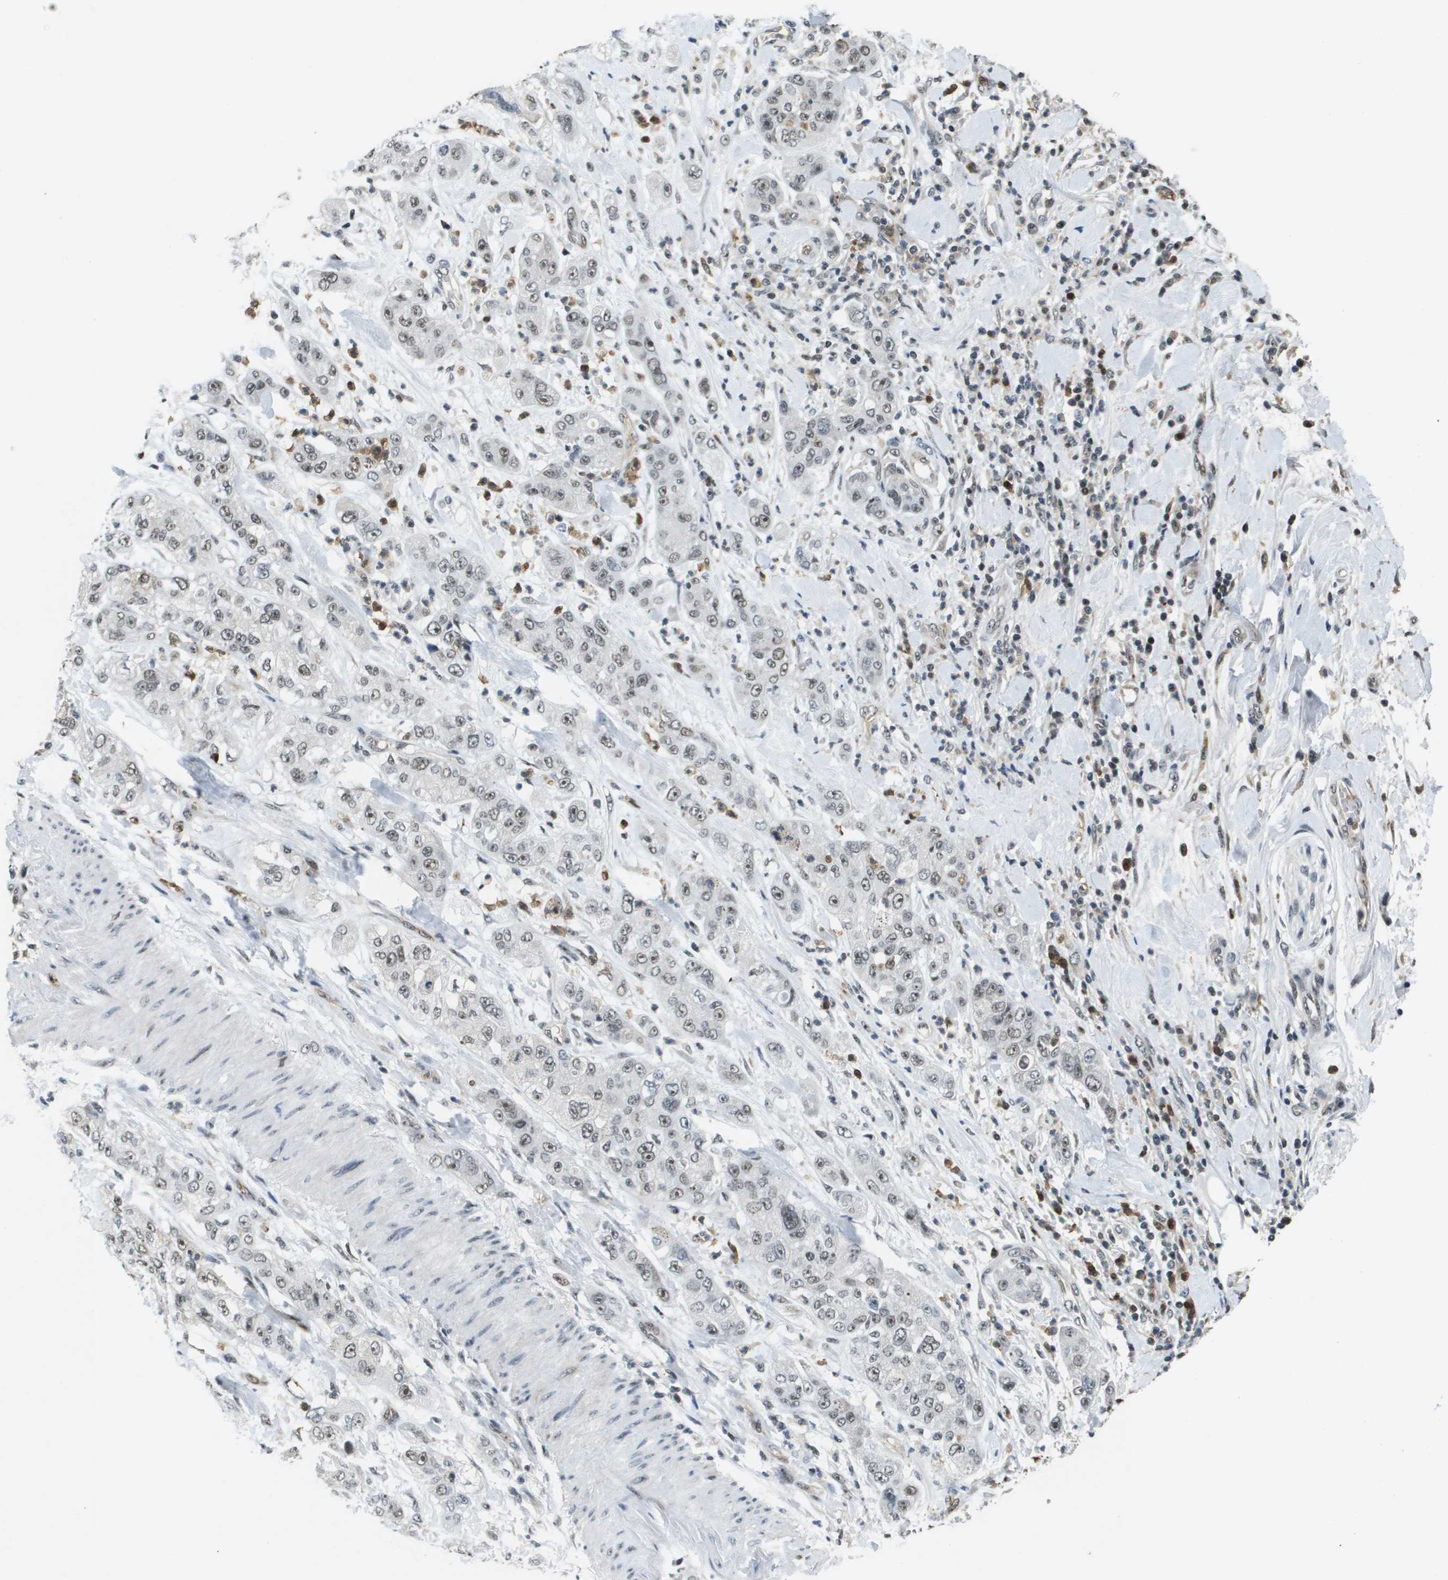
{"staining": {"intensity": "weak", "quantity": "<25%", "location": "nuclear"}, "tissue": "pancreatic cancer", "cell_type": "Tumor cells", "image_type": "cancer", "snomed": [{"axis": "morphology", "description": "Adenocarcinoma, NOS"}, {"axis": "topography", "description": "Pancreas"}], "caption": "A photomicrograph of pancreatic adenocarcinoma stained for a protein shows no brown staining in tumor cells.", "gene": "EP400", "patient": {"sex": "female", "age": 78}}